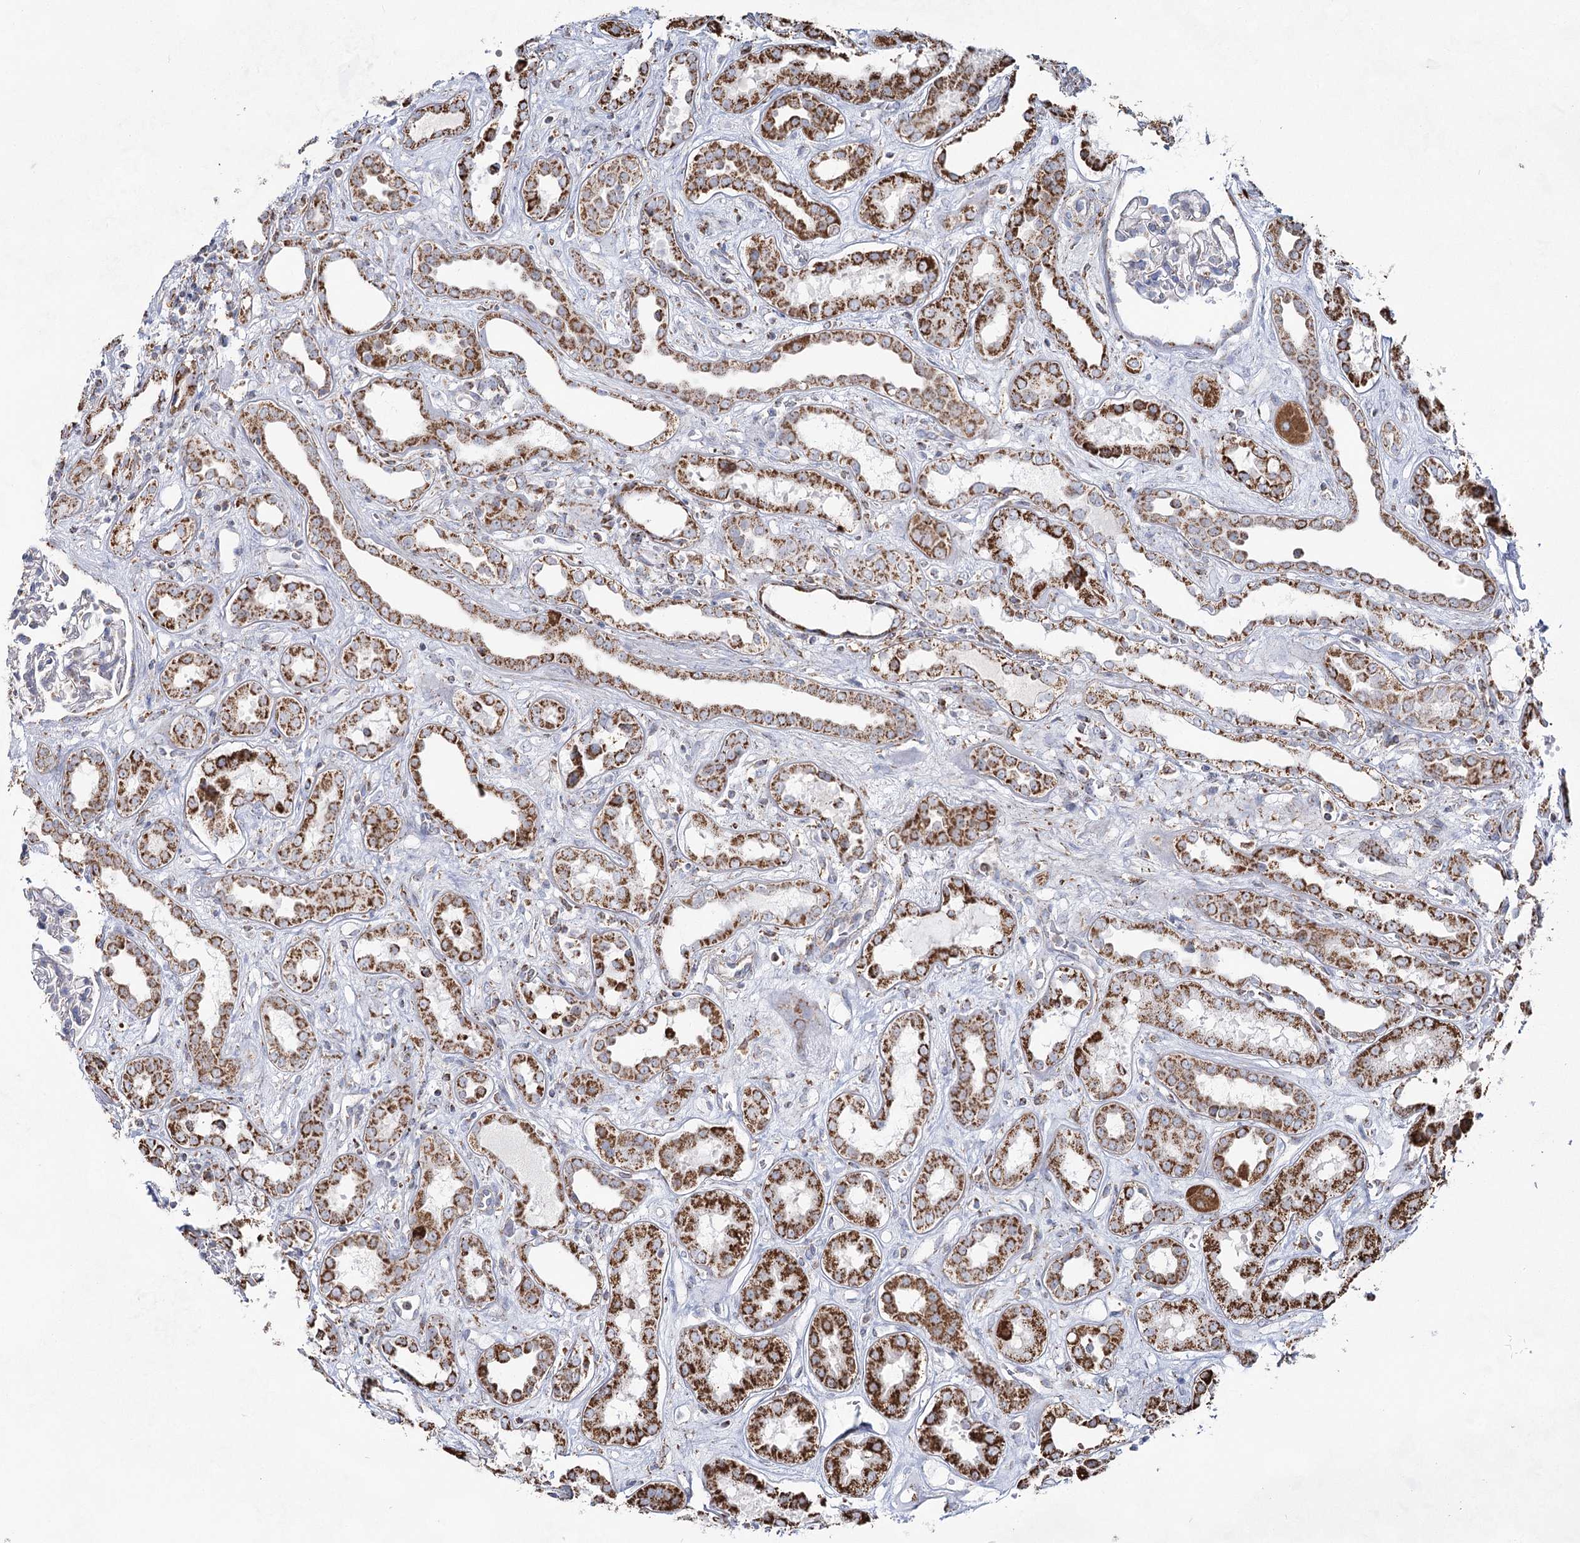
{"staining": {"intensity": "negative", "quantity": "none", "location": "none"}, "tissue": "kidney", "cell_type": "Cells in glomeruli", "image_type": "normal", "snomed": [{"axis": "morphology", "description": "Normal tissue, NOS"}, {"axis": "topography", "description": "Kidney"}], "caption": "Protein analysis of unremarkable kidney shows no significant expression in cells in glomeruli.", "gene": "CWF19L1", "patient": {"sex": "male", "age": 59}}